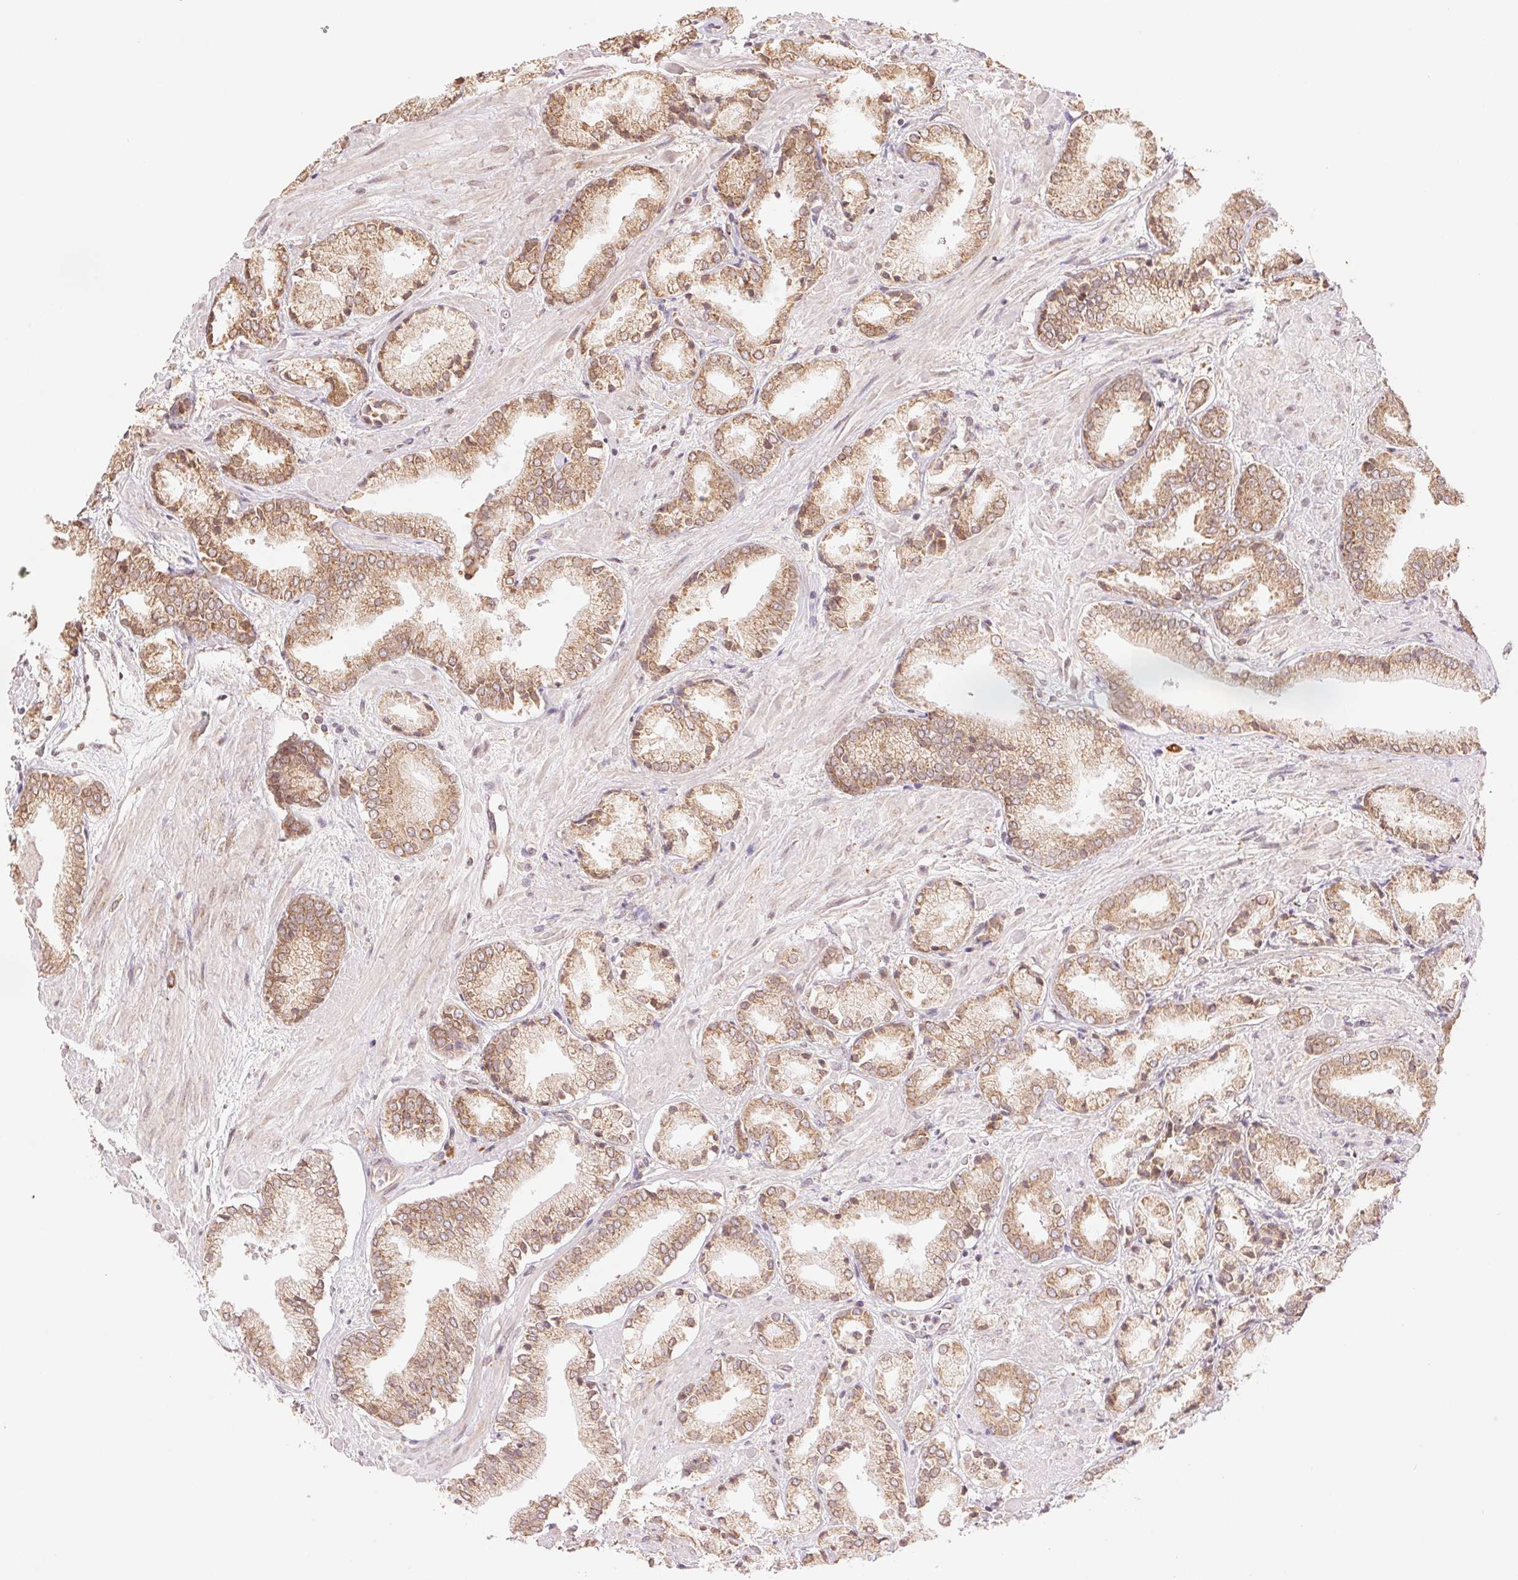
{"staining": {"intensity": "moderate", "quantity": ">75%", "location": "cytoplasmic/membranous"}, "tissue": "prostate cancer", "cell_type": "Tumor cells", "image_type": "cancer", "snomed": [{"axis": "morphology", "description": "Adenocarcinoma, High grade"}, {"axis": "topography", "description": "Prostate"}], "caption": "The micrograph shows immunohistochemical staining of prostate high-grade adenocarcinoma. There is moderate cytoplasmic/membranous staining is seen in approximately >75% of tumor cells.", "gene": "RPN1", "patient": {"sex": "male", "age": 56}}